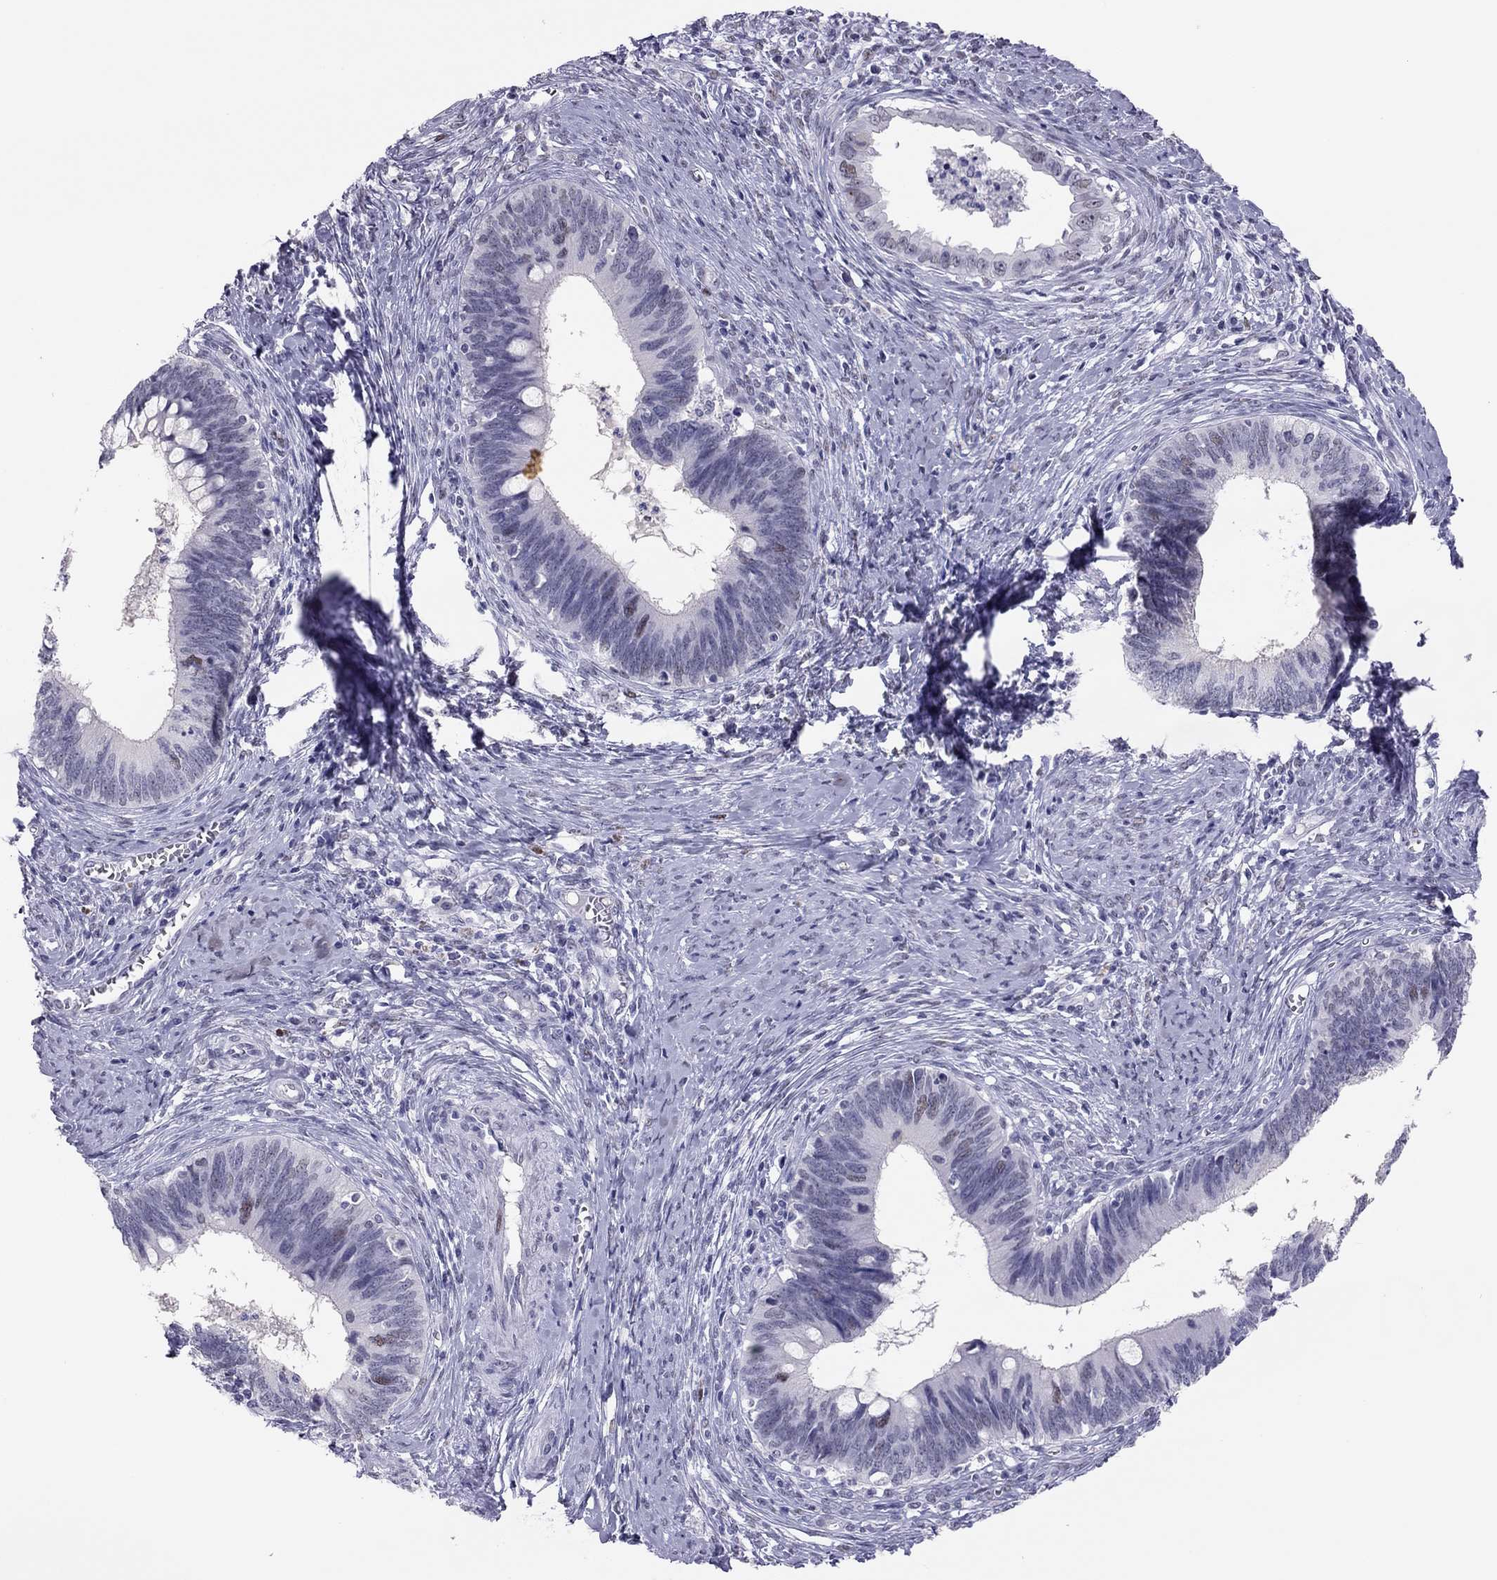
{"staining": {"intensity": "weak", "quantity": "<25%", "location": "nuclear"}, "tissue": "cervical cancer", "cell_type": "Tumor cells", "image_type": "cancer", "snomed": [{"axis": "morphology", "description": "Adenocarcinoma, NOS"}, {"axis": "topography", "description": "Cervix"}], "caption": "Immunohistochemical staining of cervical cancer displays no significant staining in tumor cells.", "gene": "PHOX2A", "patient": {"sex": "female", "age": 42}}